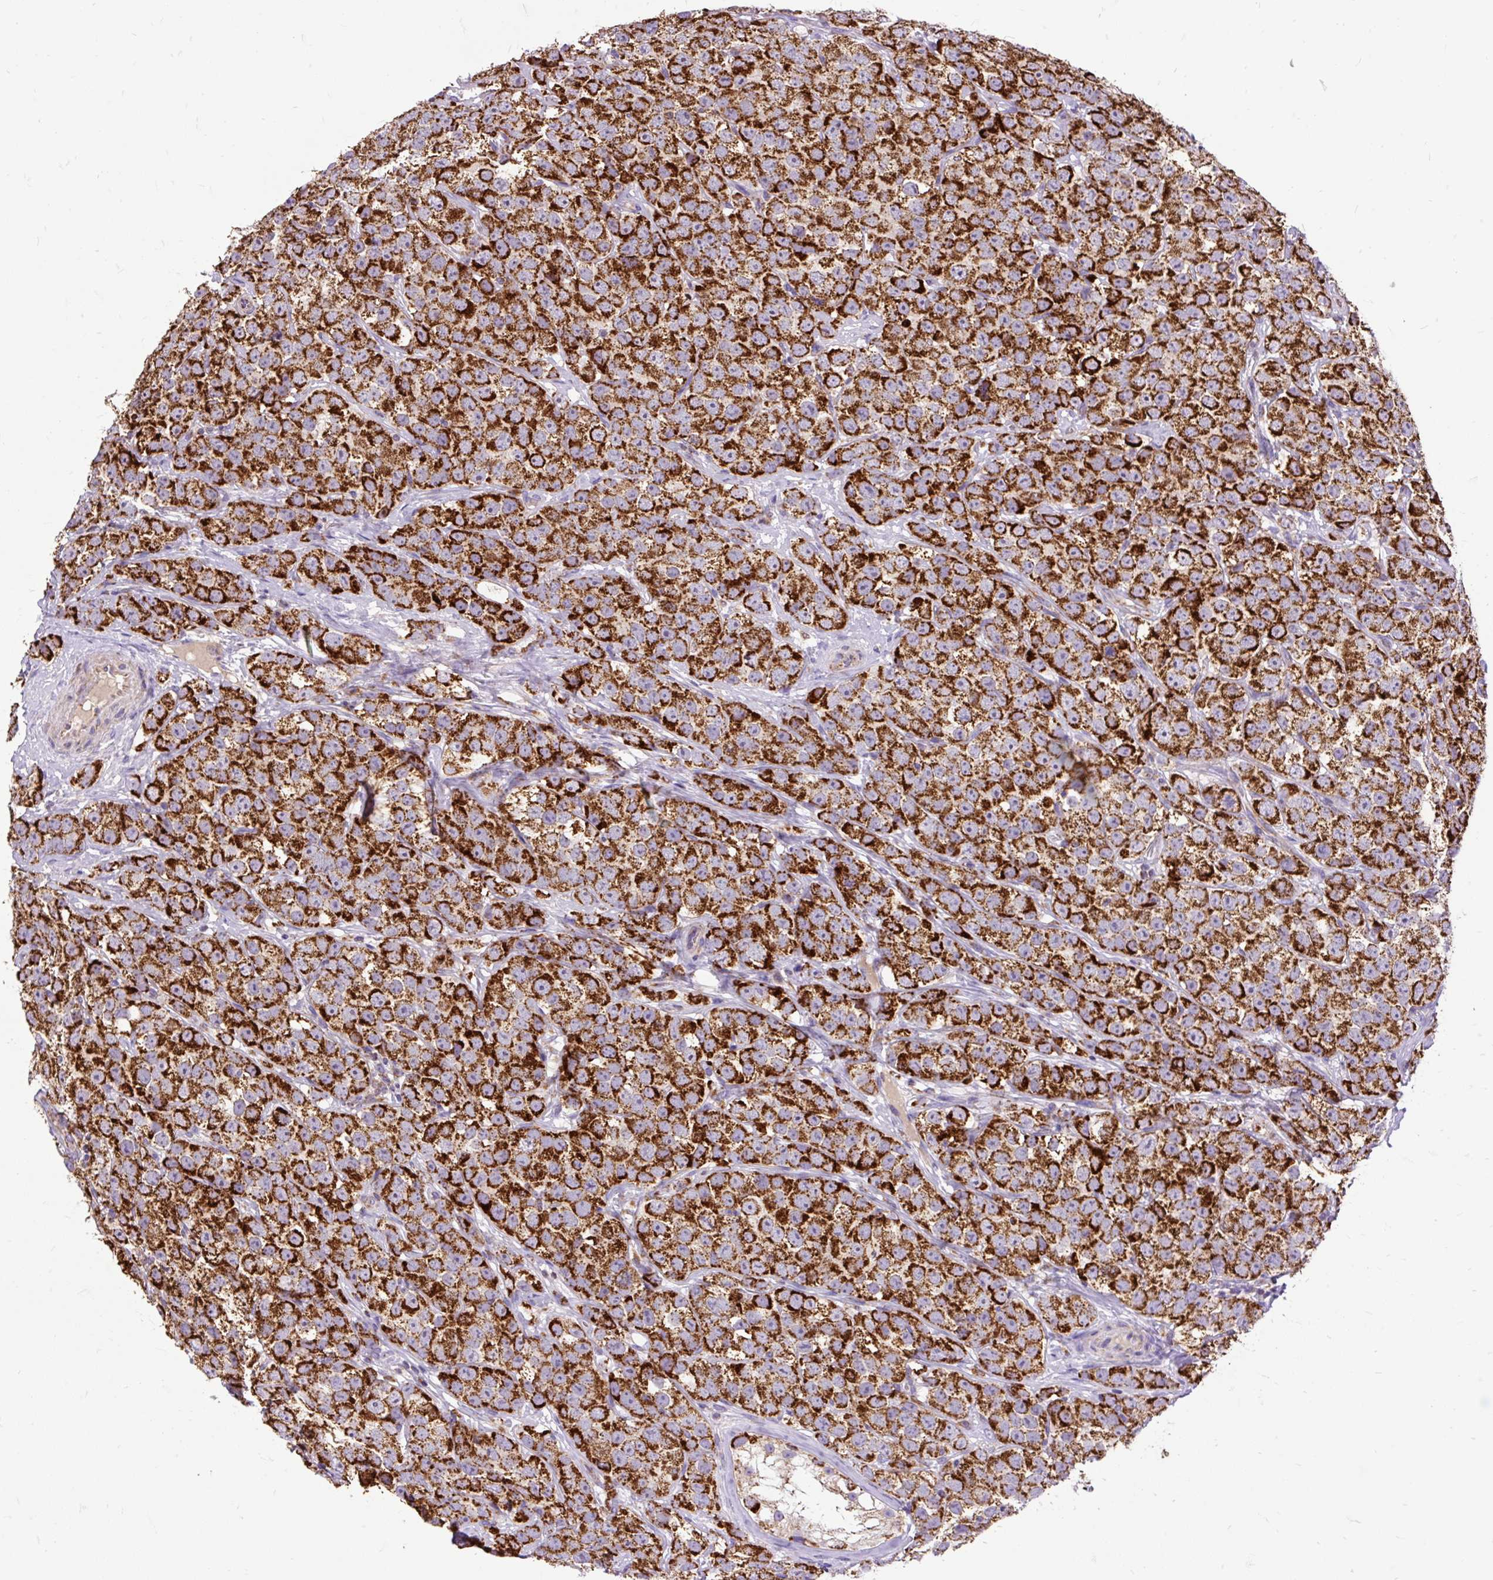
{"staining": {"intensity": "strong", "quantity": ">75%", "location": "cytoplasmic/membranous"}, "tissue": "testis cancer", "cell_type": "Tumor cells", "image_type": "cancer", "snomed": [{"axis": "morphology", "description": "Seminoma, NOS"}, {"axis": "topography", "description": "Testis"}], "caption": "High-magnification brightfield microscopy of testis cancer stained with DAB (3,3'-diaminobenzidine) (brown) and counterstained with hematoxylin (blue). tumor cells exhibit strong cytoplasmic/membranous positivity is identified in about>75% of cells.", "gene": "TOMM40", "patient": {"sex": "male", "age": 28}}